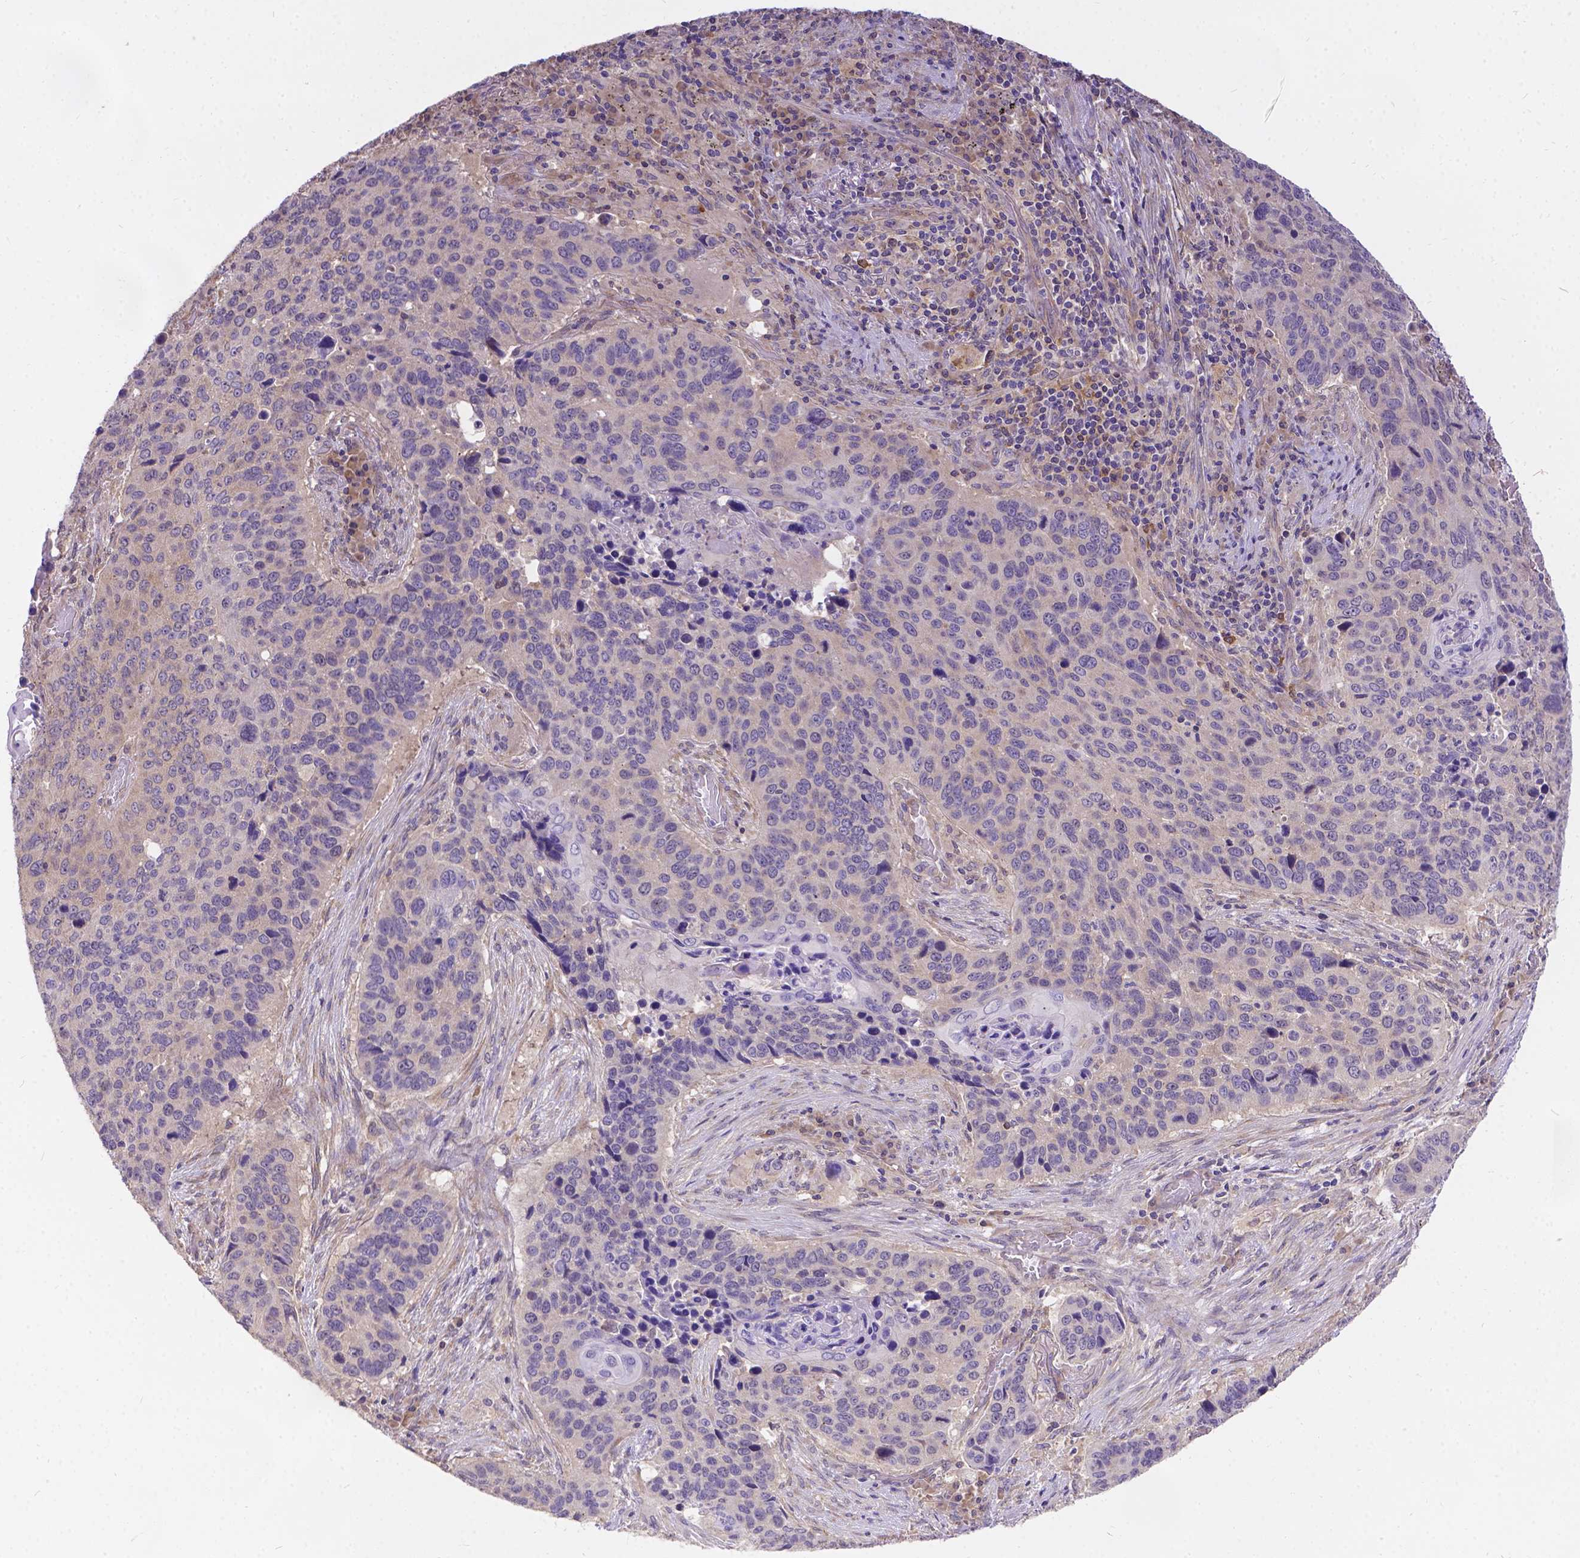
{"staining": {"intensity": "negative", "quantity": "none", "location": "none"}, "tissue": "lung cancer", "cell_type": "Tumor cells", "image_type": "cancer", "snomed": [{"axis": "morphology", "description": "Squamous cell carcinoma, NOS"}, {"axis": "topography", "description": "Lung"}], "caption": "IHC of lung cancer (squamous cell carcinoma) reveals no expression in tumor cells.", "gene": "DENND6A", "patient": {"sex": "male", "age": 68}}